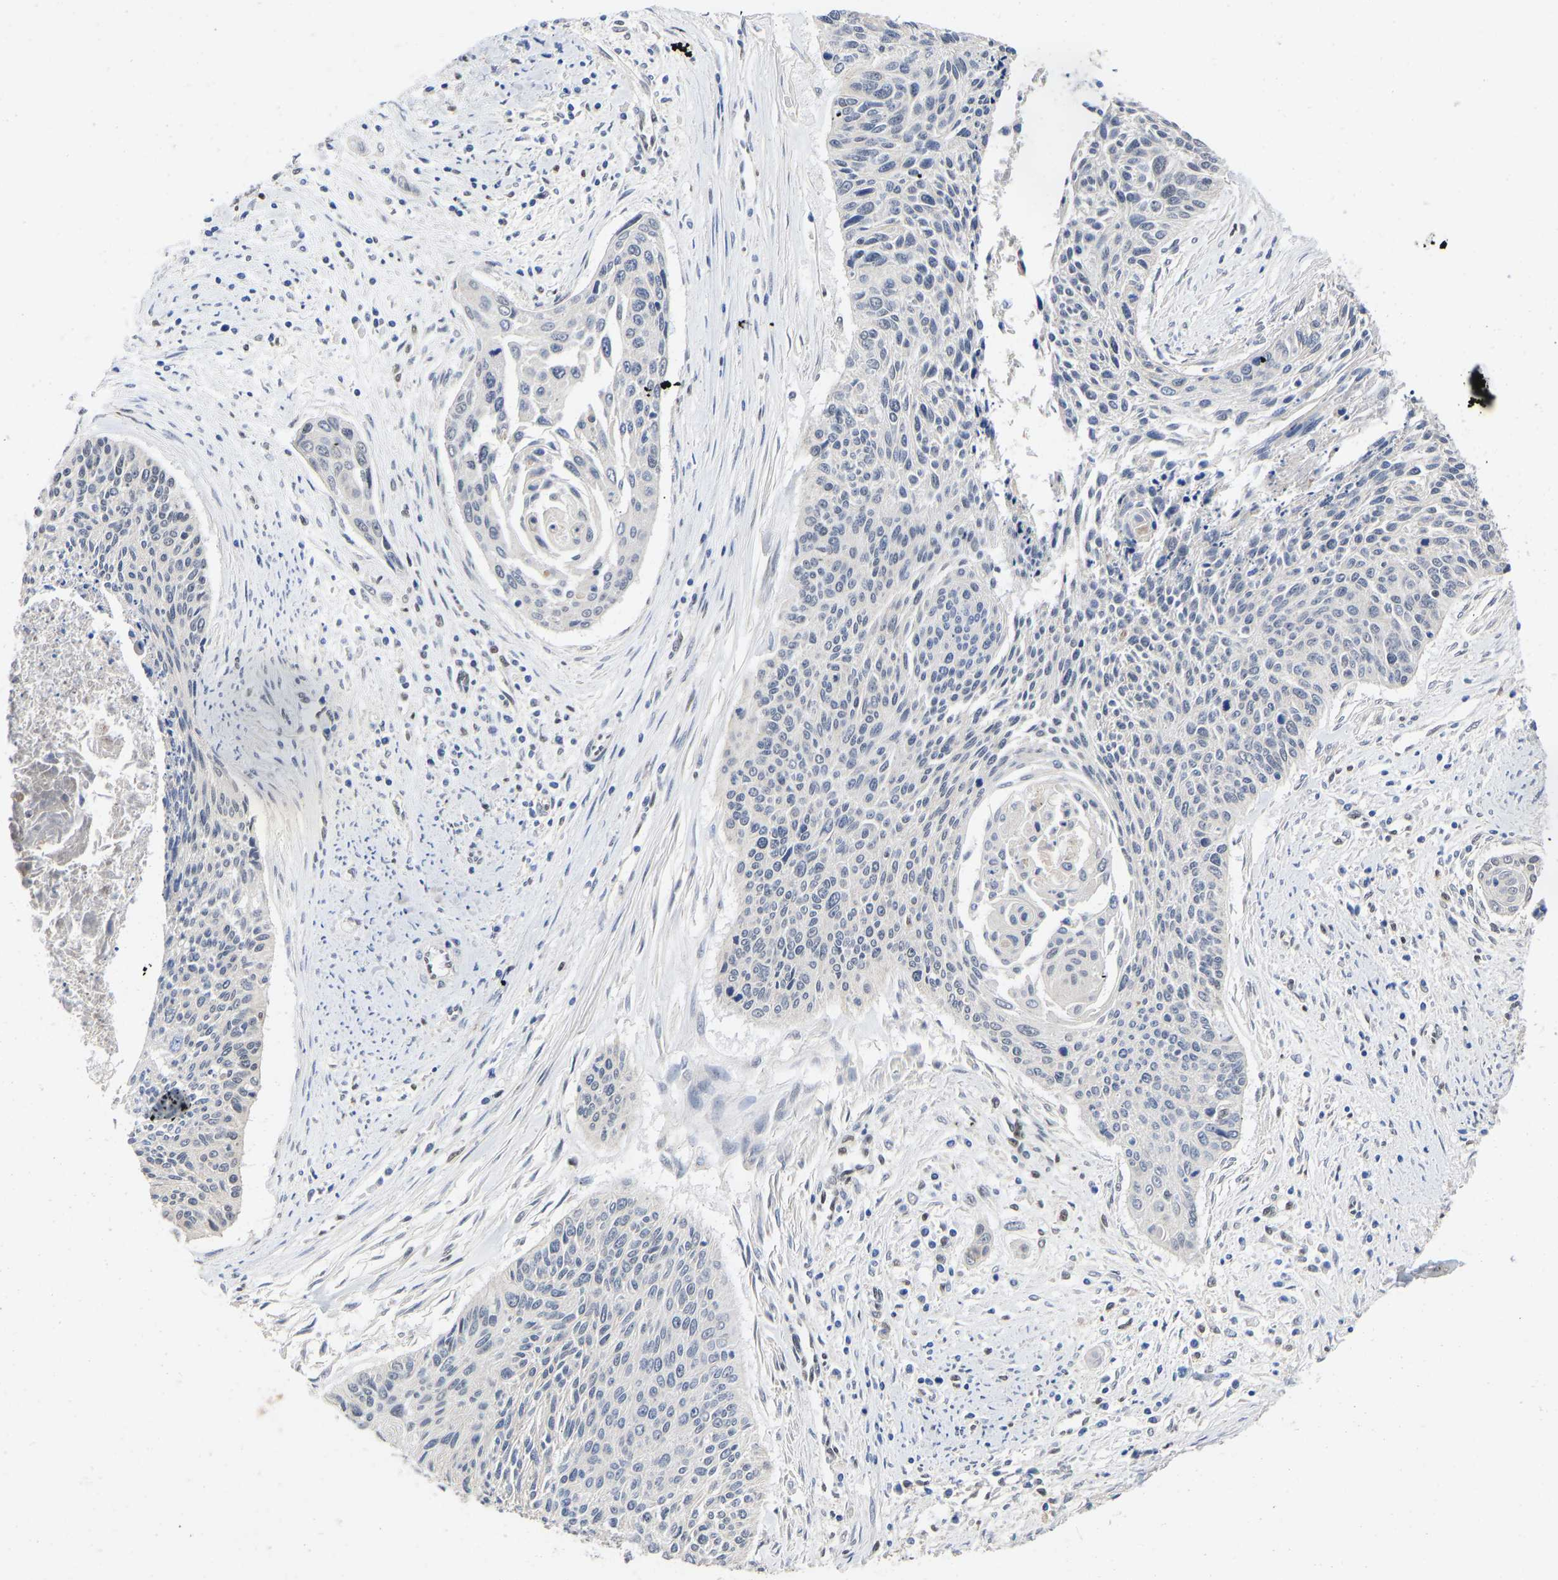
{"staining": {"intensity": "weak", "quantity": "25%-75%", "location": "nuclear"}, "tissue": "cervical cancer", "cell_type": "Tumor cells", "image_type": "cancer", "snomed": [{"axis": "morphology", "description": "Squamous cell carcinoma, NOS"}, {"axis": "topography", "description": "Cervix"}], "caption": "This is a micrograph of immunohistochemistry (IHC) staining of cervical cancer (squamous cell carcinoma), which shows weak positivity in the nuclear of tumor cells.", "gene": "QKI", "patient": {"sex": "female", "age": 55}}